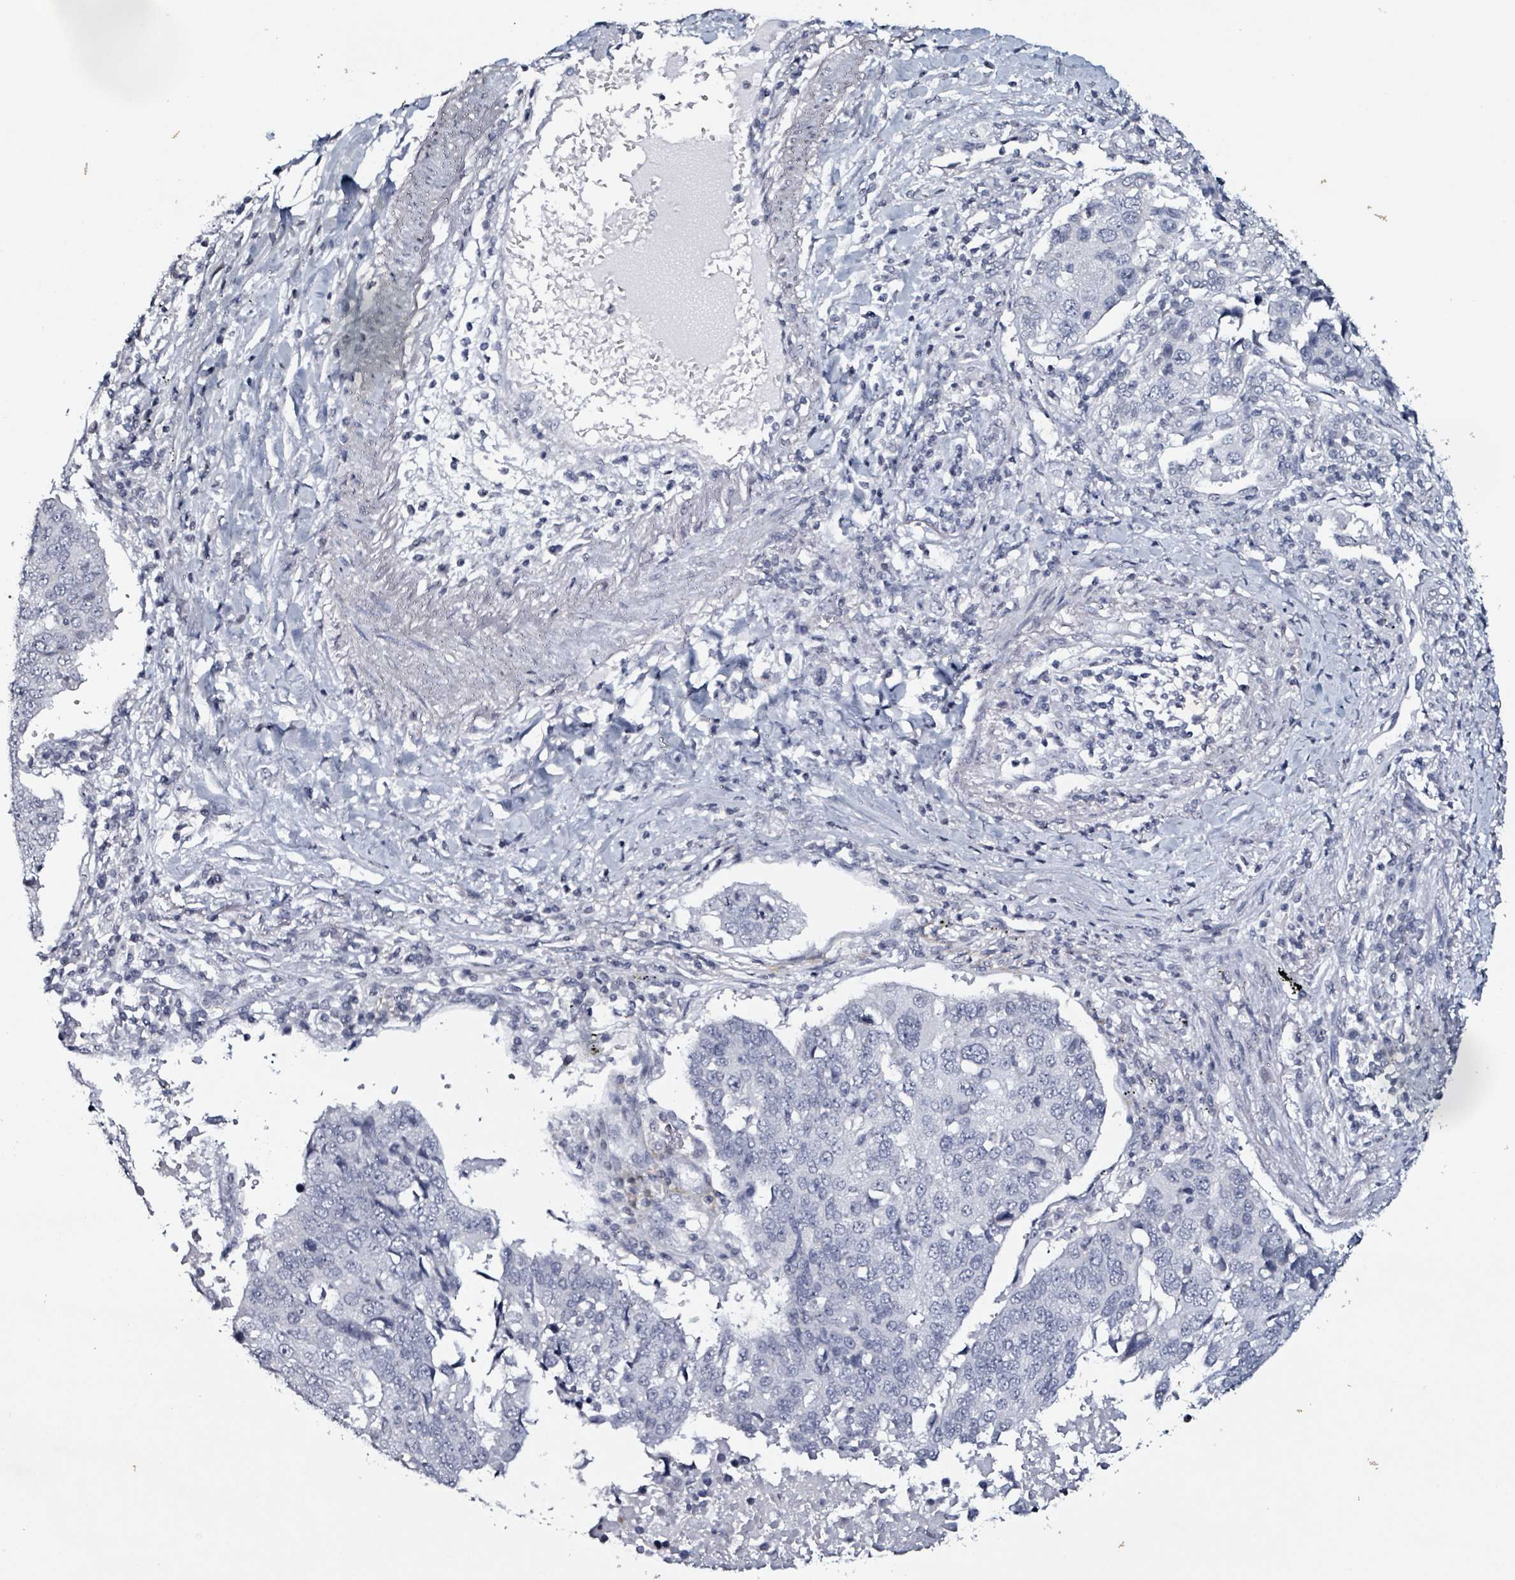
{"staining": {"intensity": "negative", "quantity": "none", "location": "none"}, "tissue": "lung cancer", "cell_type": "Tumor cells", "image_type": "cancer", "snomed": [{"axis": "morphology", "description": "Squamous cell carcinoma, NOS"}, {"axis": "topography", "description": "Lung"}], "caption": "This image is of lung squamous cell carcinoma stained with immunohistochemistry (IHC) to label a protein in brown with the nuclei are counter-stained blue. There is no expression in tumor cells.", "gene": "CA9", "patient": {"sex": "female", "age": 66}}